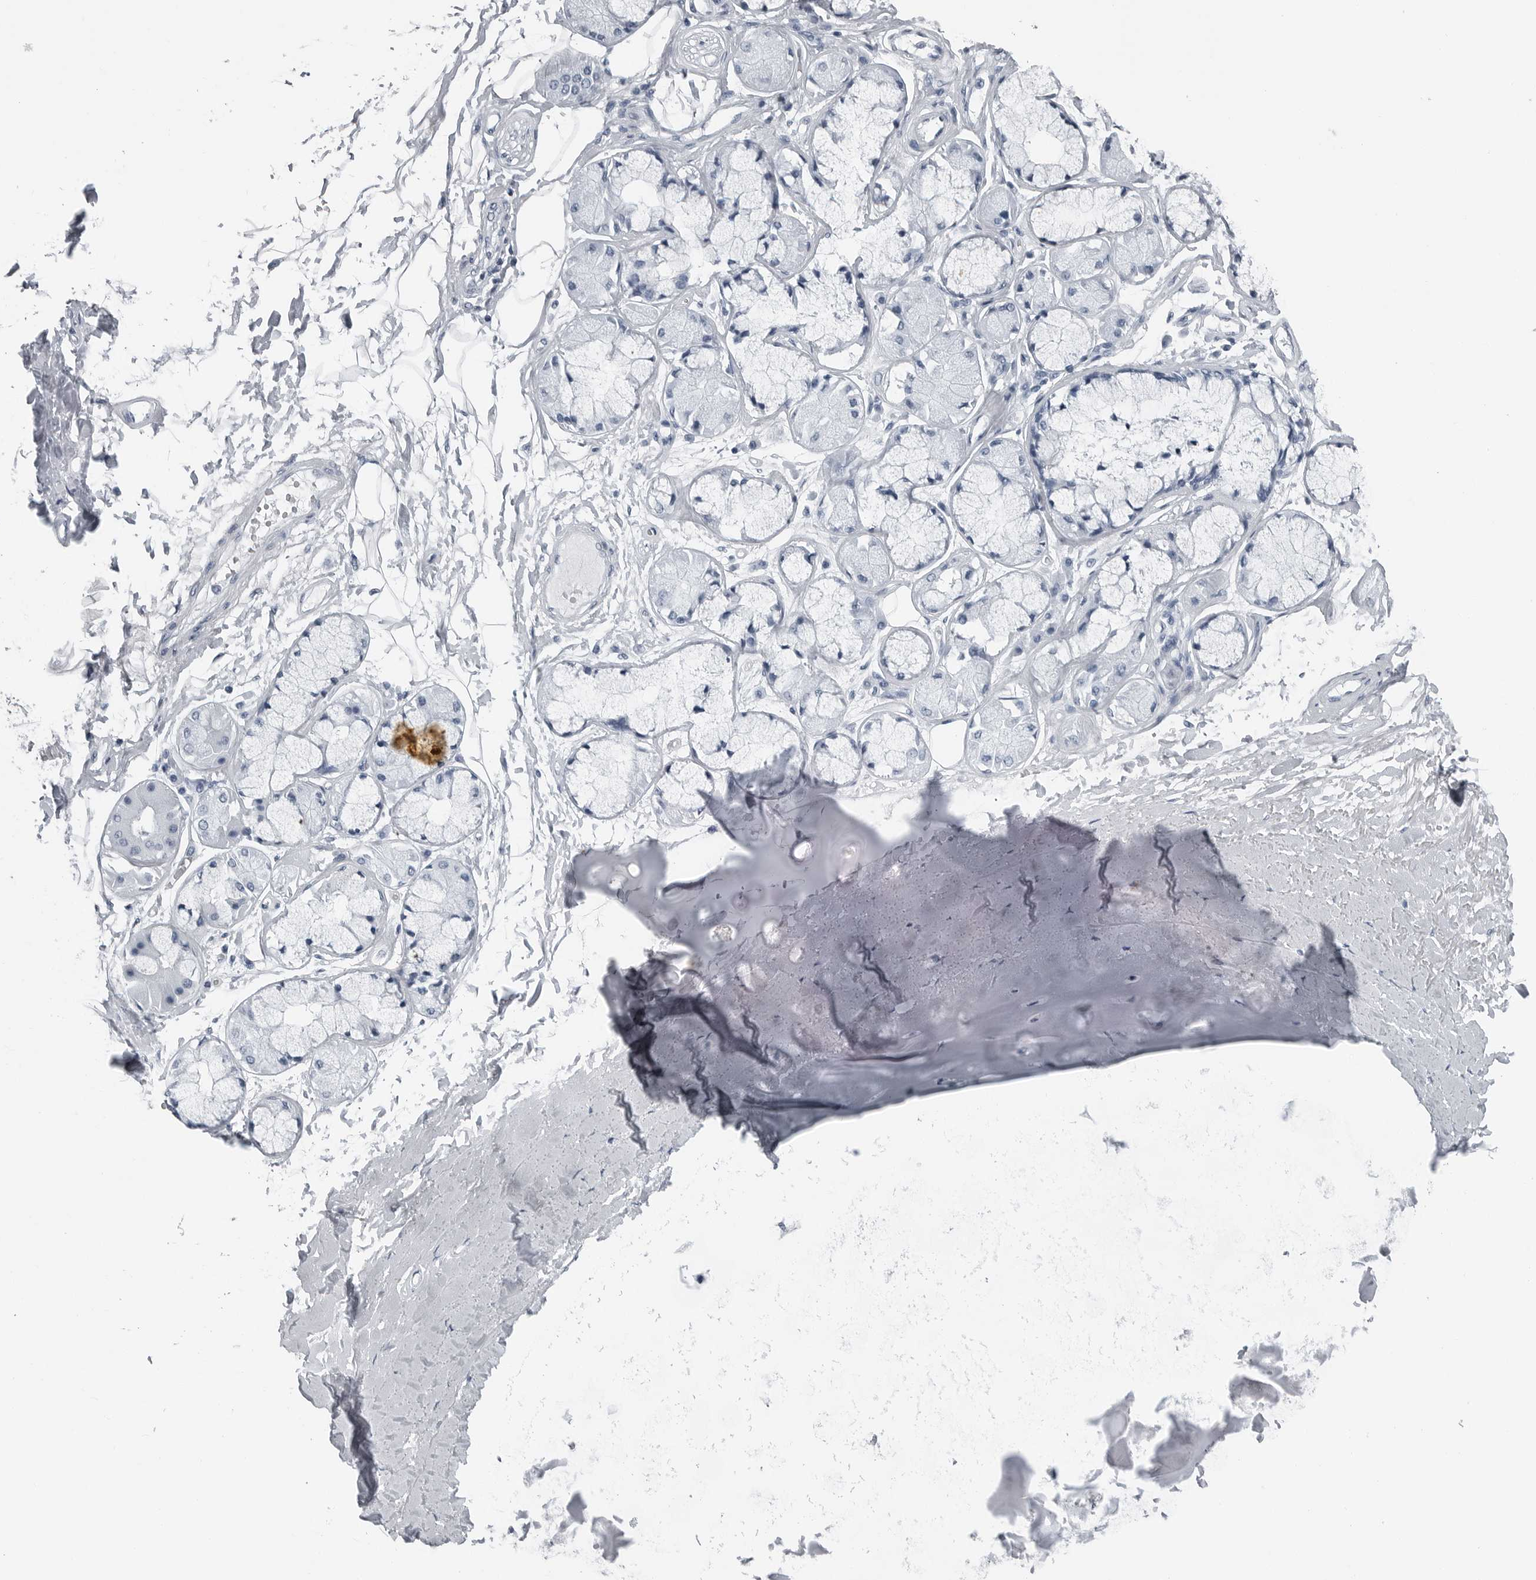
{"staining": {"intensity": "negative", "quantity": "none", "location": "none"}, "tissue": "adipose tissue", "cell_type": "Adipocytes", "image_type": "normal", "snomed": [{"axis": "morphology", "description": "Normal tissue, NOS"}, {"axis": "topography", "description": "Bronchus"}], "caption": "Adipocytes show no significant positivity in unremarkable adipose tissue. (Stains: DAB (3,3'-diaminobenzidine) IHC with hematoxylin counter stain, Microscopy: brightfield microscopy at high magnification).", "gene": "SPINK1", "patient": {"sex": "male", "age": 66}}